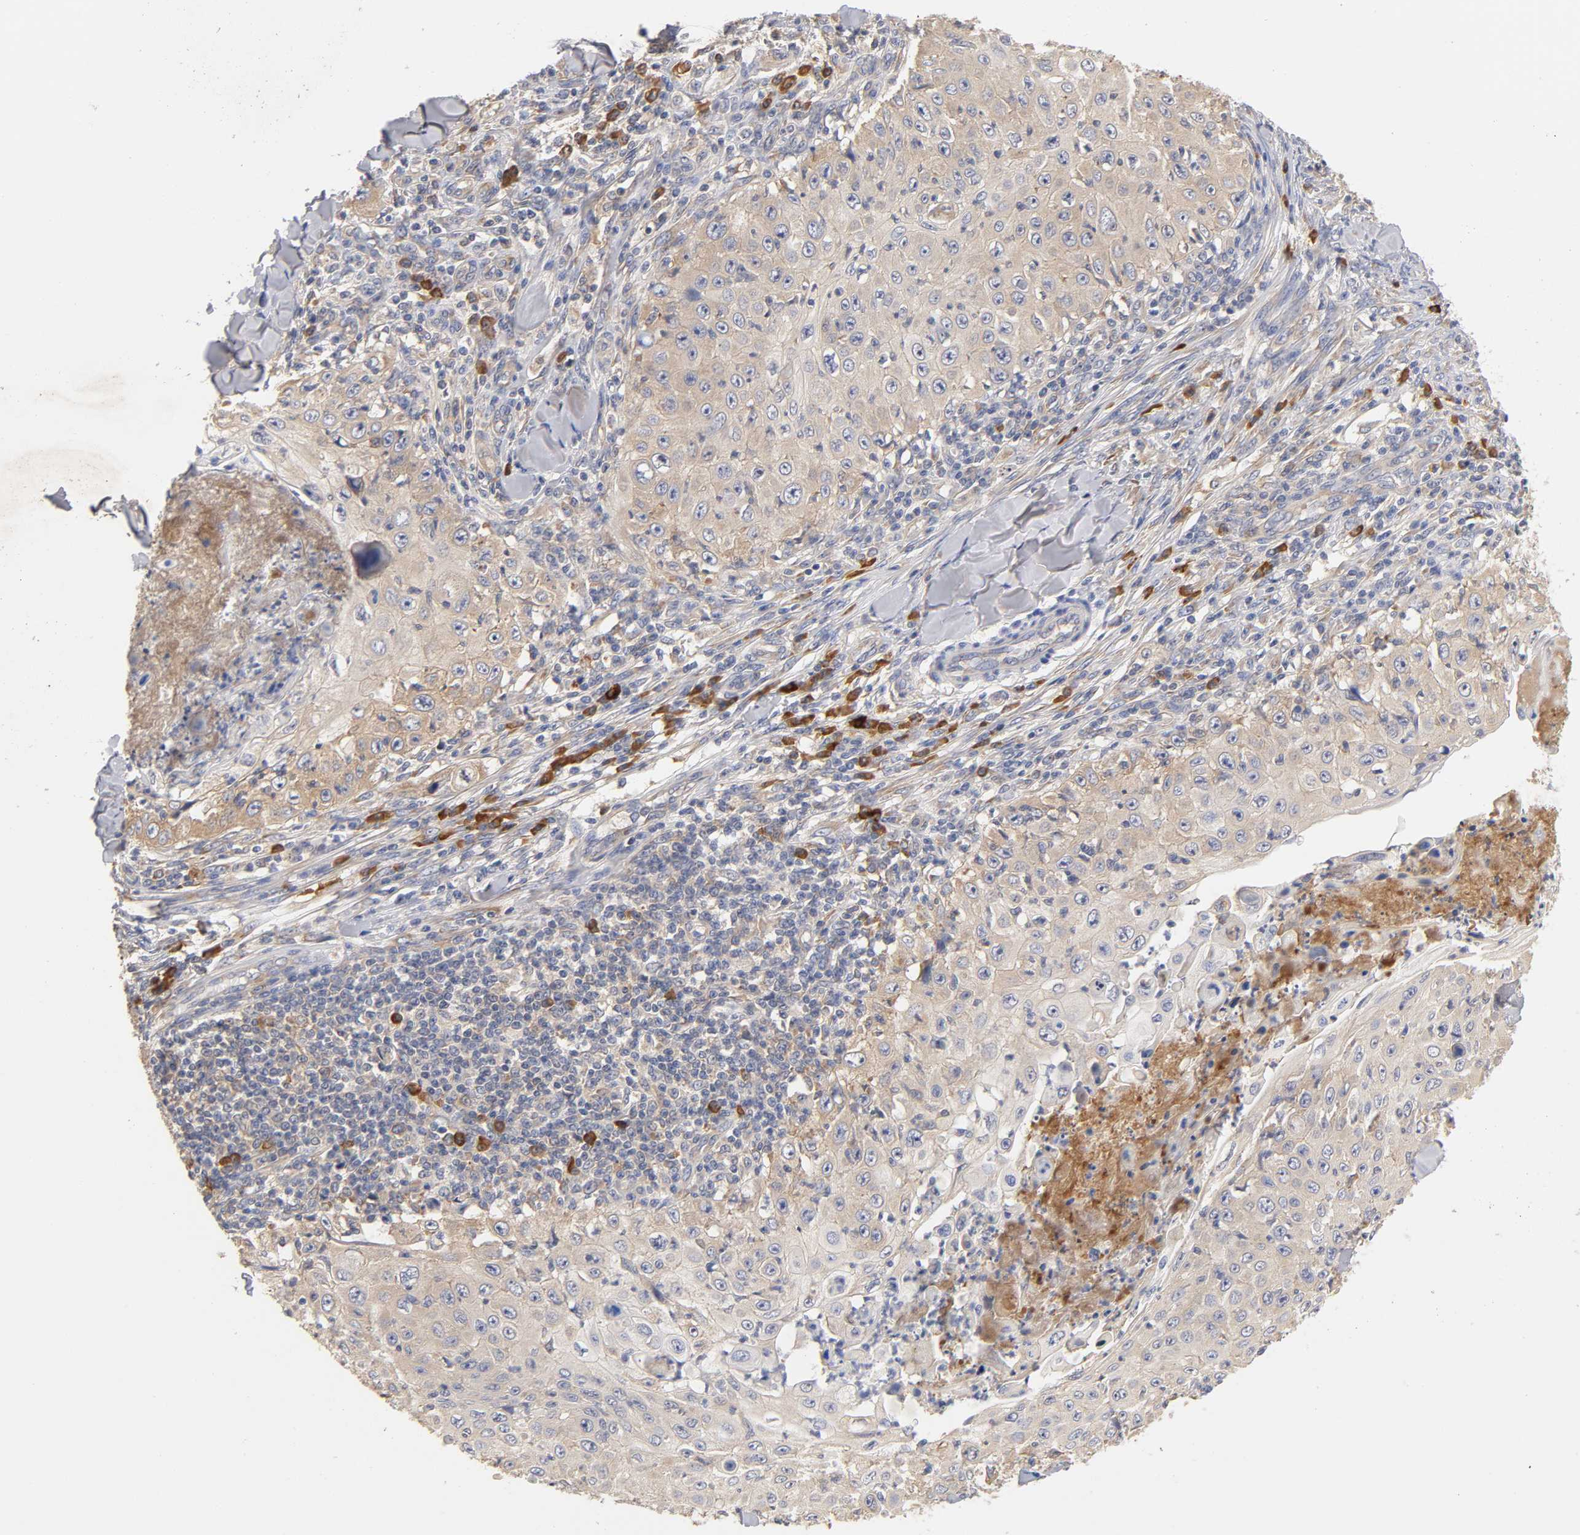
{"staining": {"intensity": "weak", "quantity": ">75%", "location": "cytoplasmic/membranous"}, "tissue": "skin cancer", "cell_type": "Tumor cells", "image_type": "cancer", "snomed": [{"axis": "morphology", "description": "Squamous cell carcinoma, NOS"}, {"axis": "topography", "description": "Skin"}], "caption": "Skin squamous cell carcinoma stained with a brown dye displays weak cytoplasmic/membranous positive staining in approximately >75% of tumor cells.", "gene": "RPS29", "patient": {"sex": "male", "age": 86}}